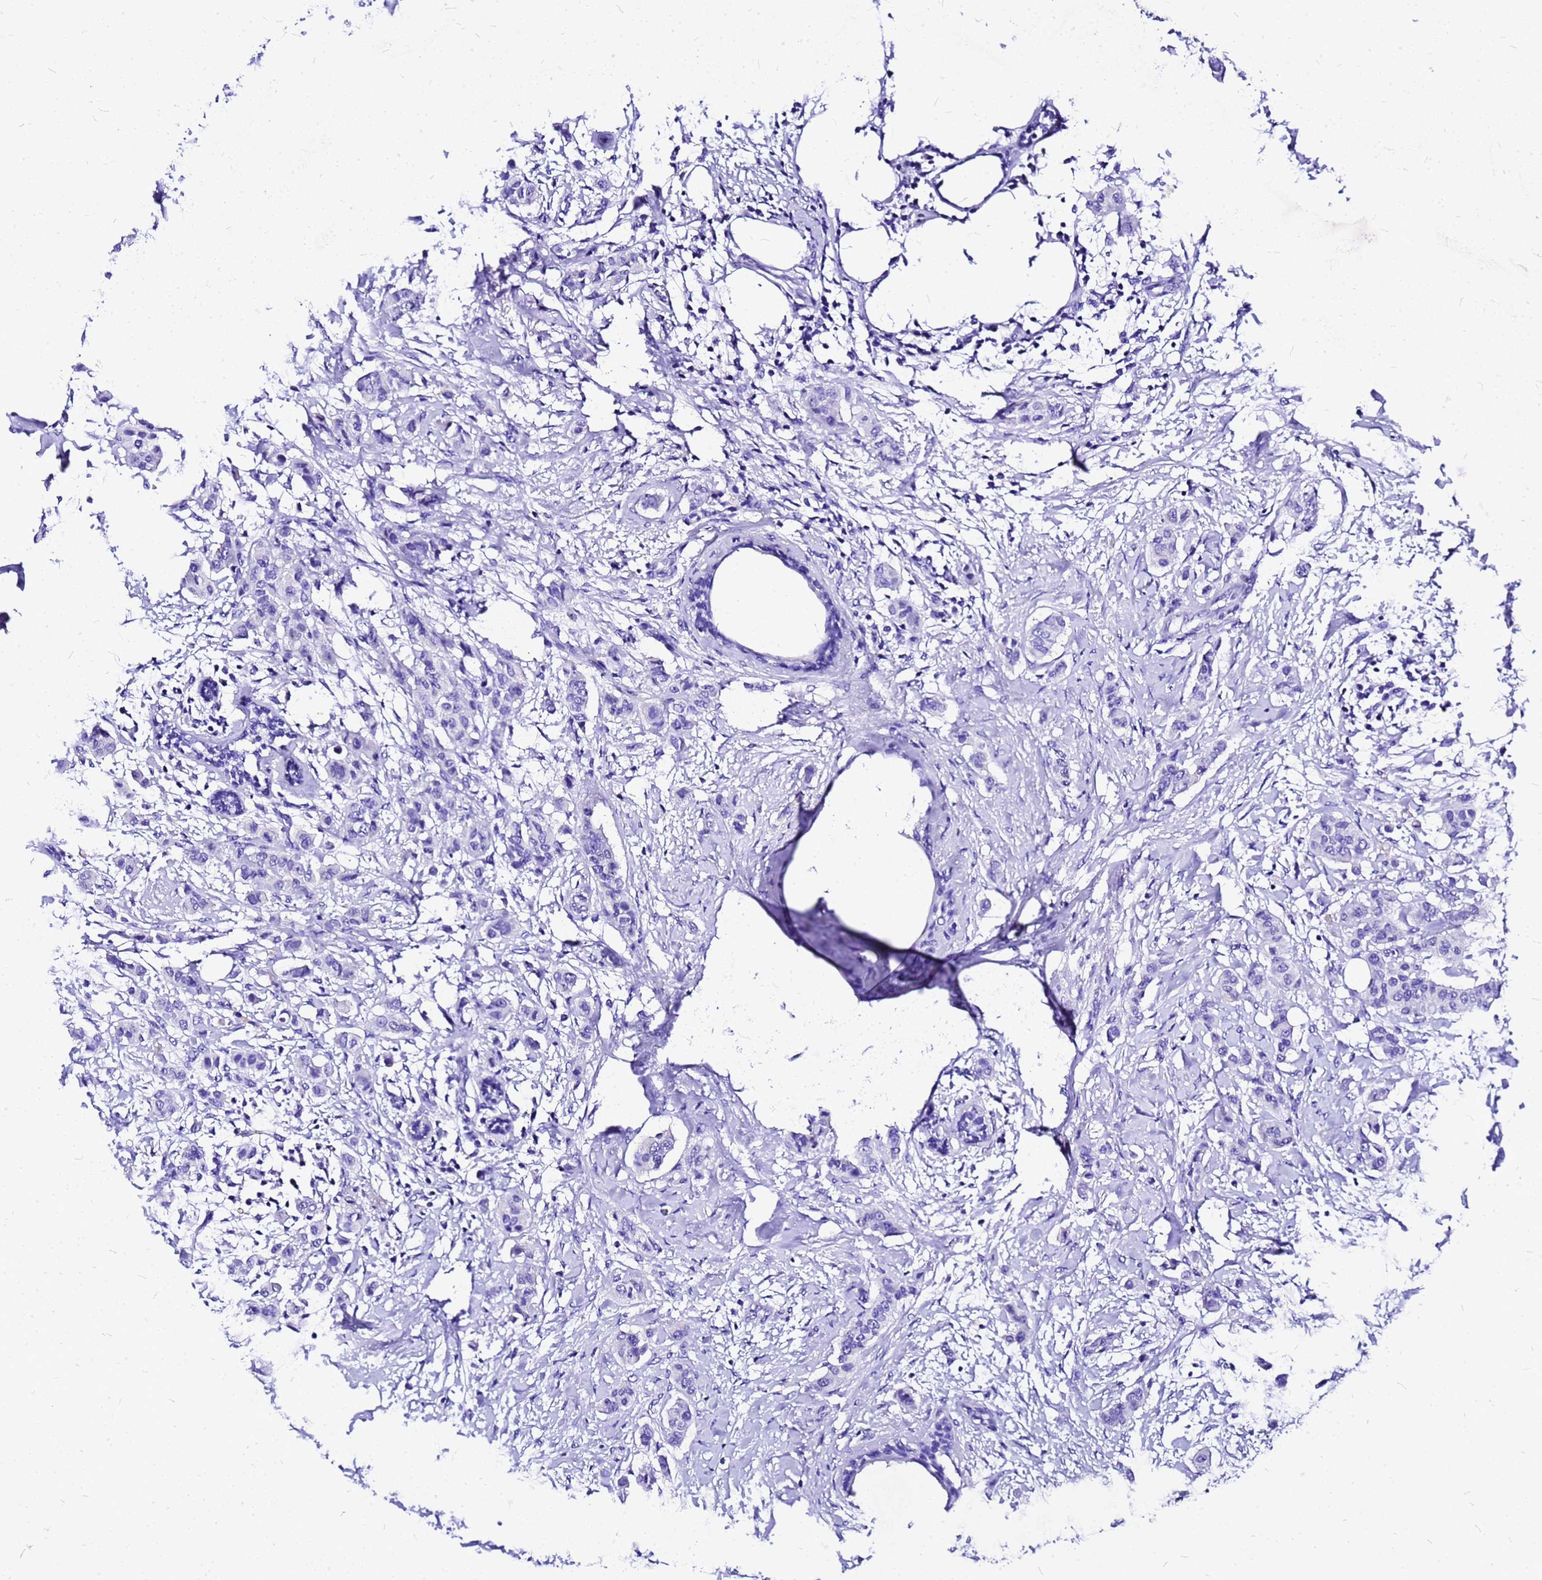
{"staining": {"intensity": "negative", "quantity": "none", "location": "none"}, "tissue": "breast cancer", "cell_type": "Tumor cells", "image_type": "cancer", "snomed": [{"axis": "morphology", "description": "Duct carcinoma"}, {"axis": "topography", "description": "Breast"}], "caption": "This is a histopathology image of IHC staining of breast infiltrating ductal carcinoma, which shows no expression in tumor cells.", "gene": "HERC4", "patient": {"sex": "female", "age": 40}}